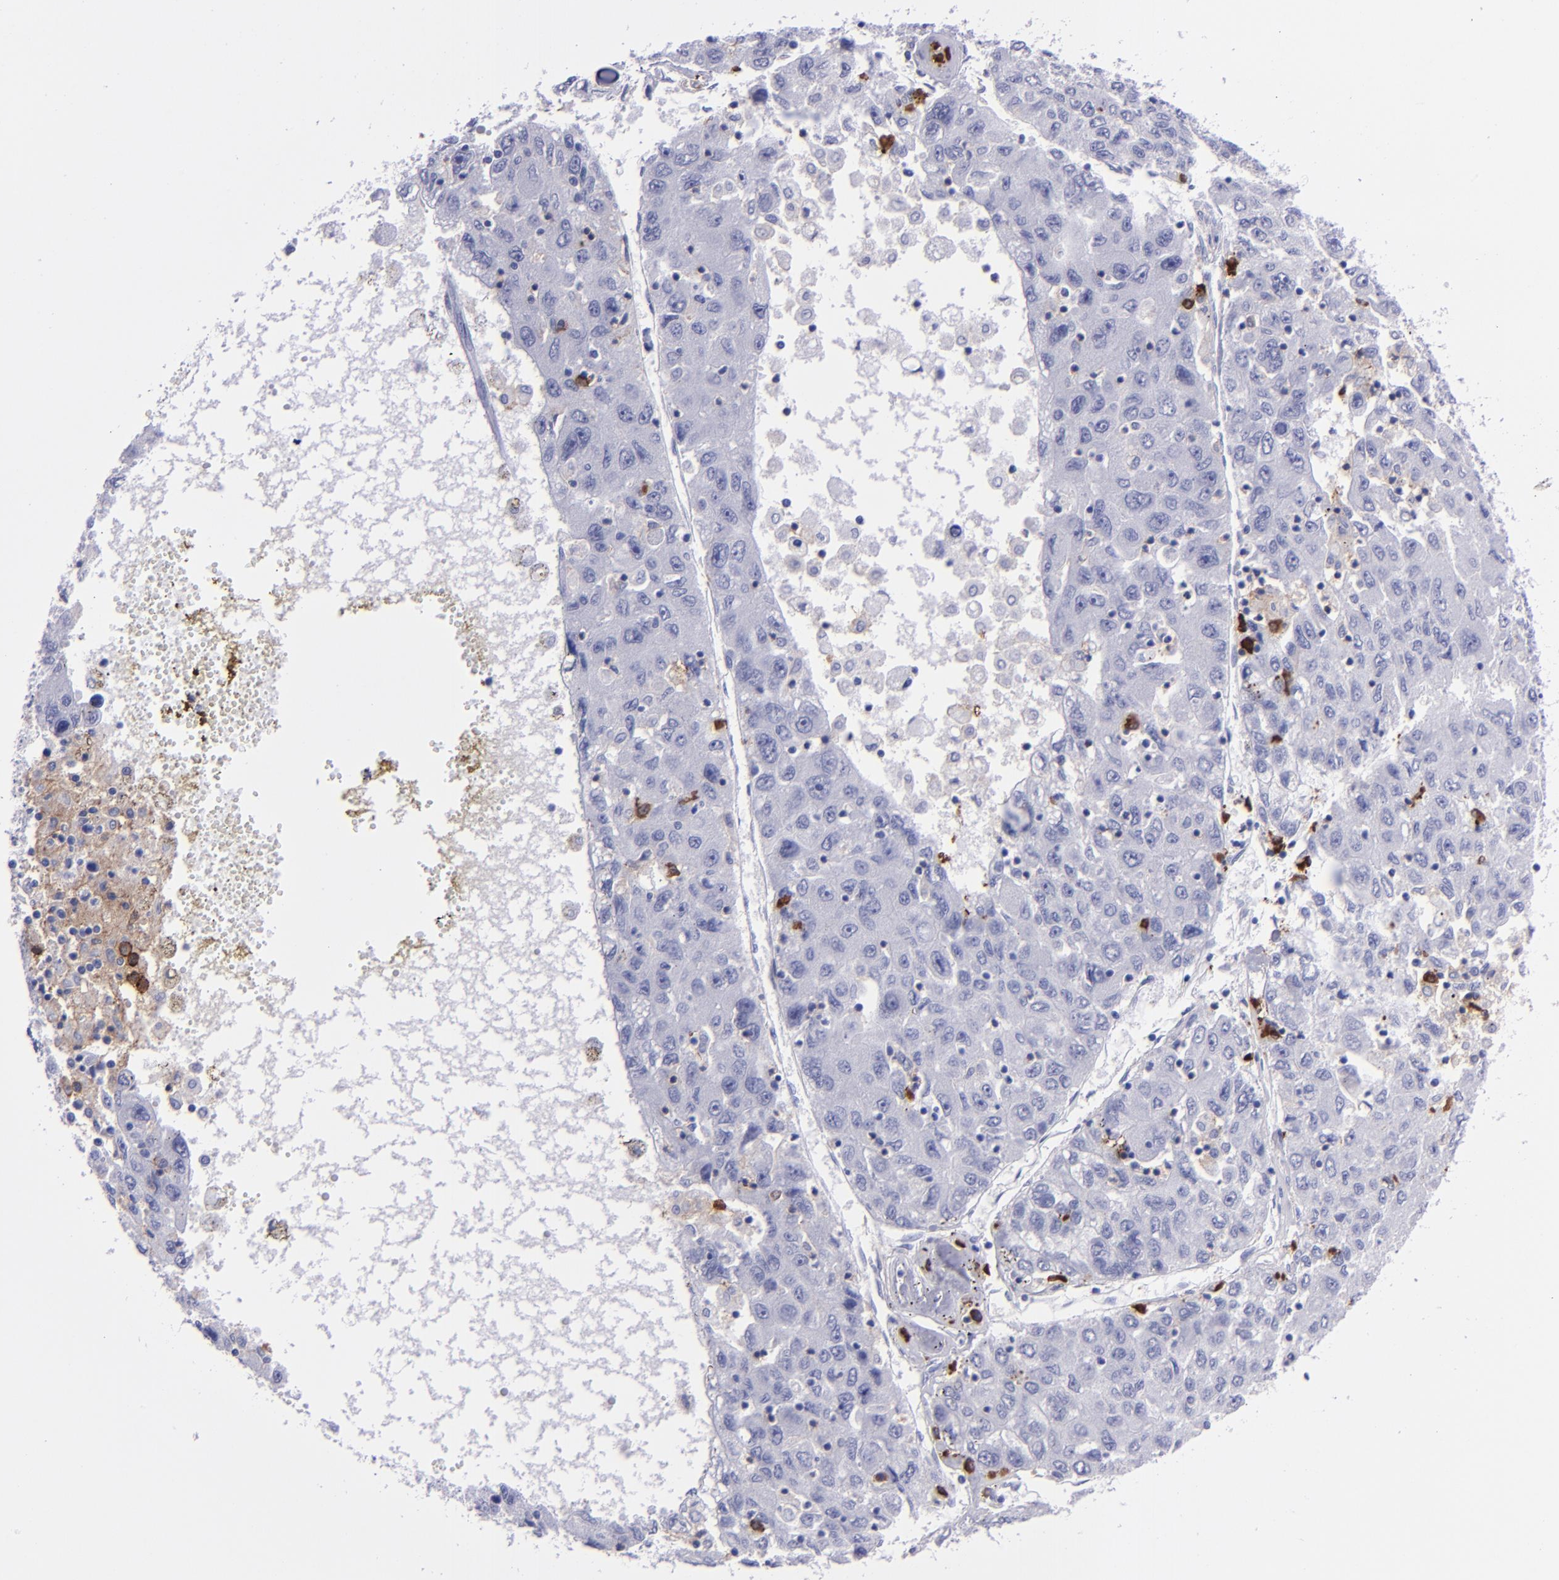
{"staining": {"intensity": "negative", "quantity": "none", "location": "none"}, "tissue": "liver cancer", "cell_type": "Tumor cells", "image_type": "cancer", "snomed": [{"axis": "morphology", "description": "Carcinoma, Hepatocellular, NOS"}, {"axis": "topography", "description": "Liver"}], "caption": "High magnification brightfield microscopy of liver cancer (hepatocellular carcinoma) stained with DAB (brown) and counterstained with hematoxylin (blue): tumor cells show no significant expression.", "gene": "CD38", "patient": {"sex": "male", "age": 49}}